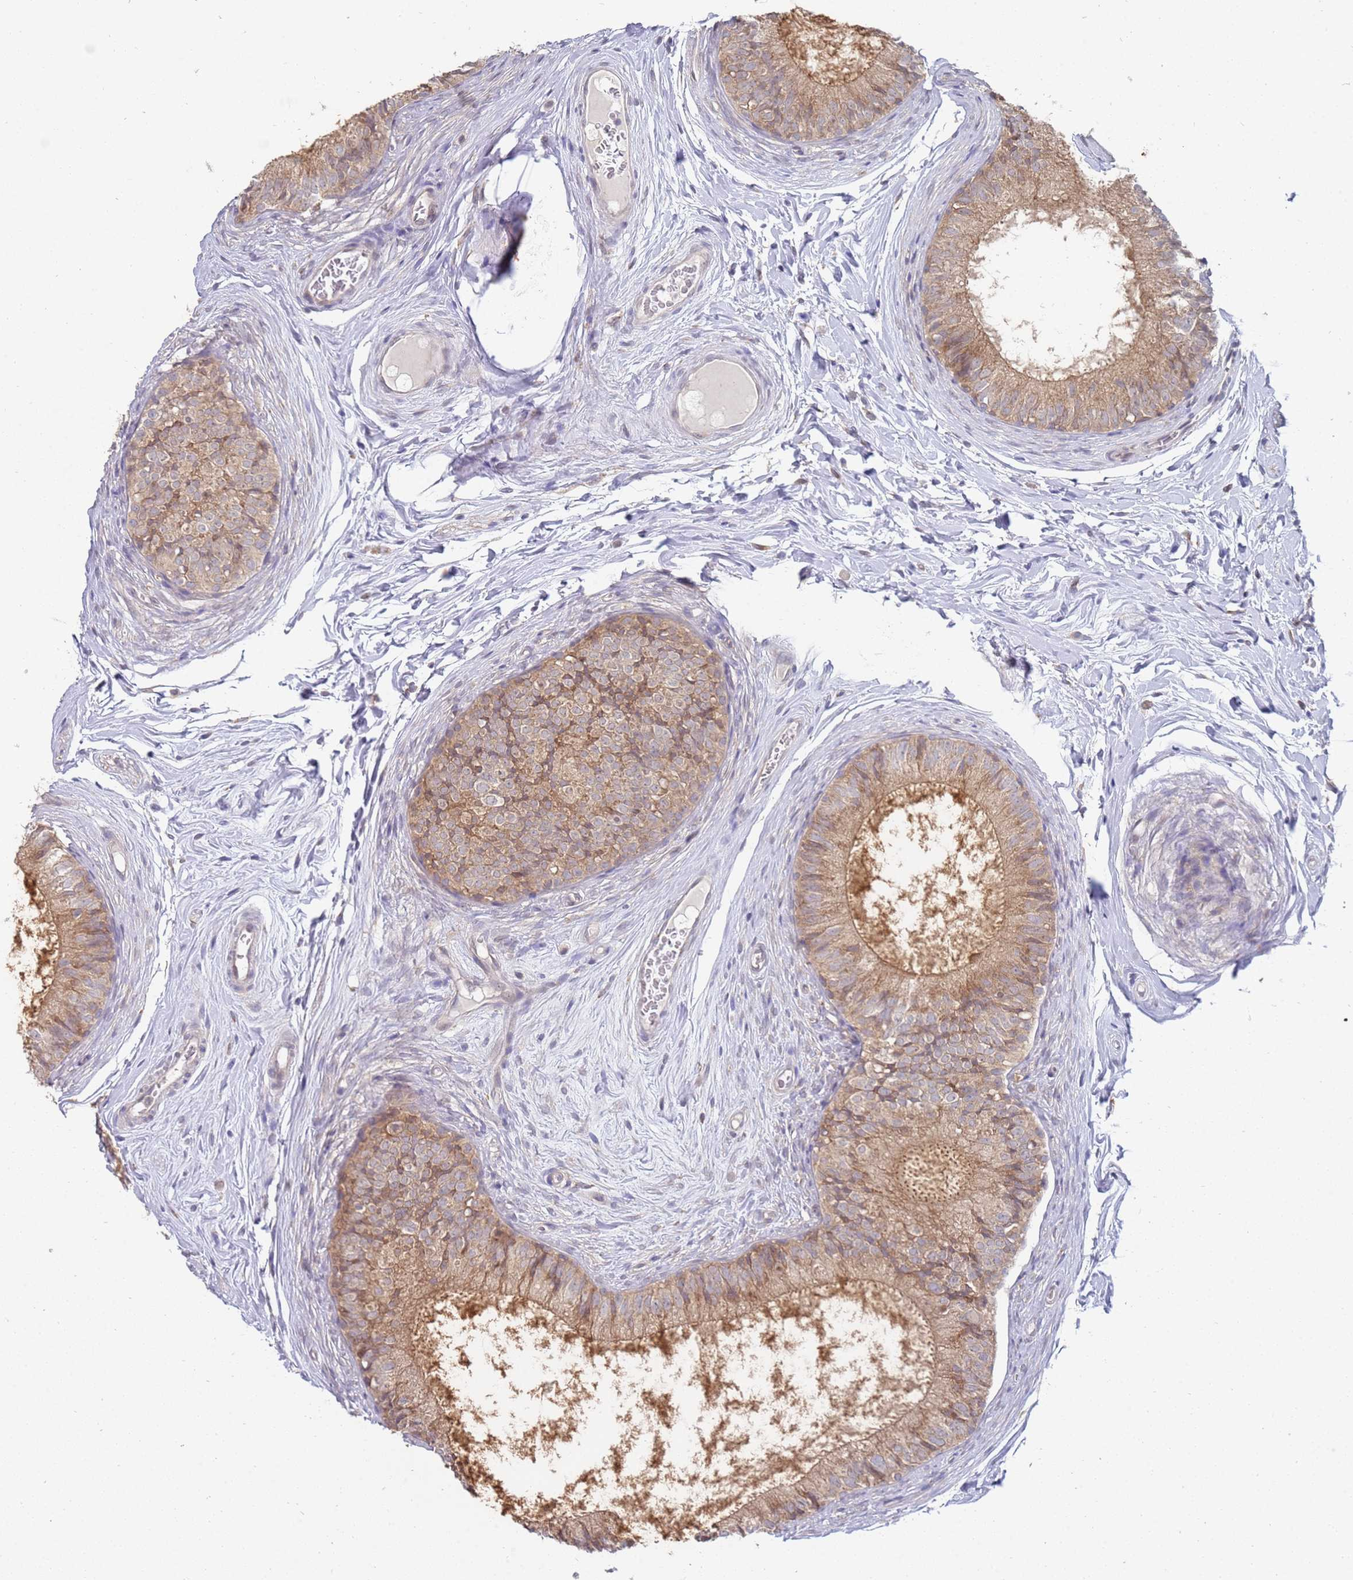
{"staining": {"intensity": "moderate", "quantity": ">75%", "location": "cytoplasmic/membranous"}, "tissue": "epididymis", "cell_type": "Glandular cells", "image_type": "normal", "snomed": [{"axis": "morphology", "description": "Normal tissue, NOS"}, {"axis": "topography", "description": "Epididymis"}], "caption": "The image reveals immunohistochemical staining of unremarkable epididymis. There is moderate cytoplasmic/membranous staining is appreciated in approximately >75% of glandular cells.", "gene": "VRK2", "patient": {"sex": "male", "age": 25}}